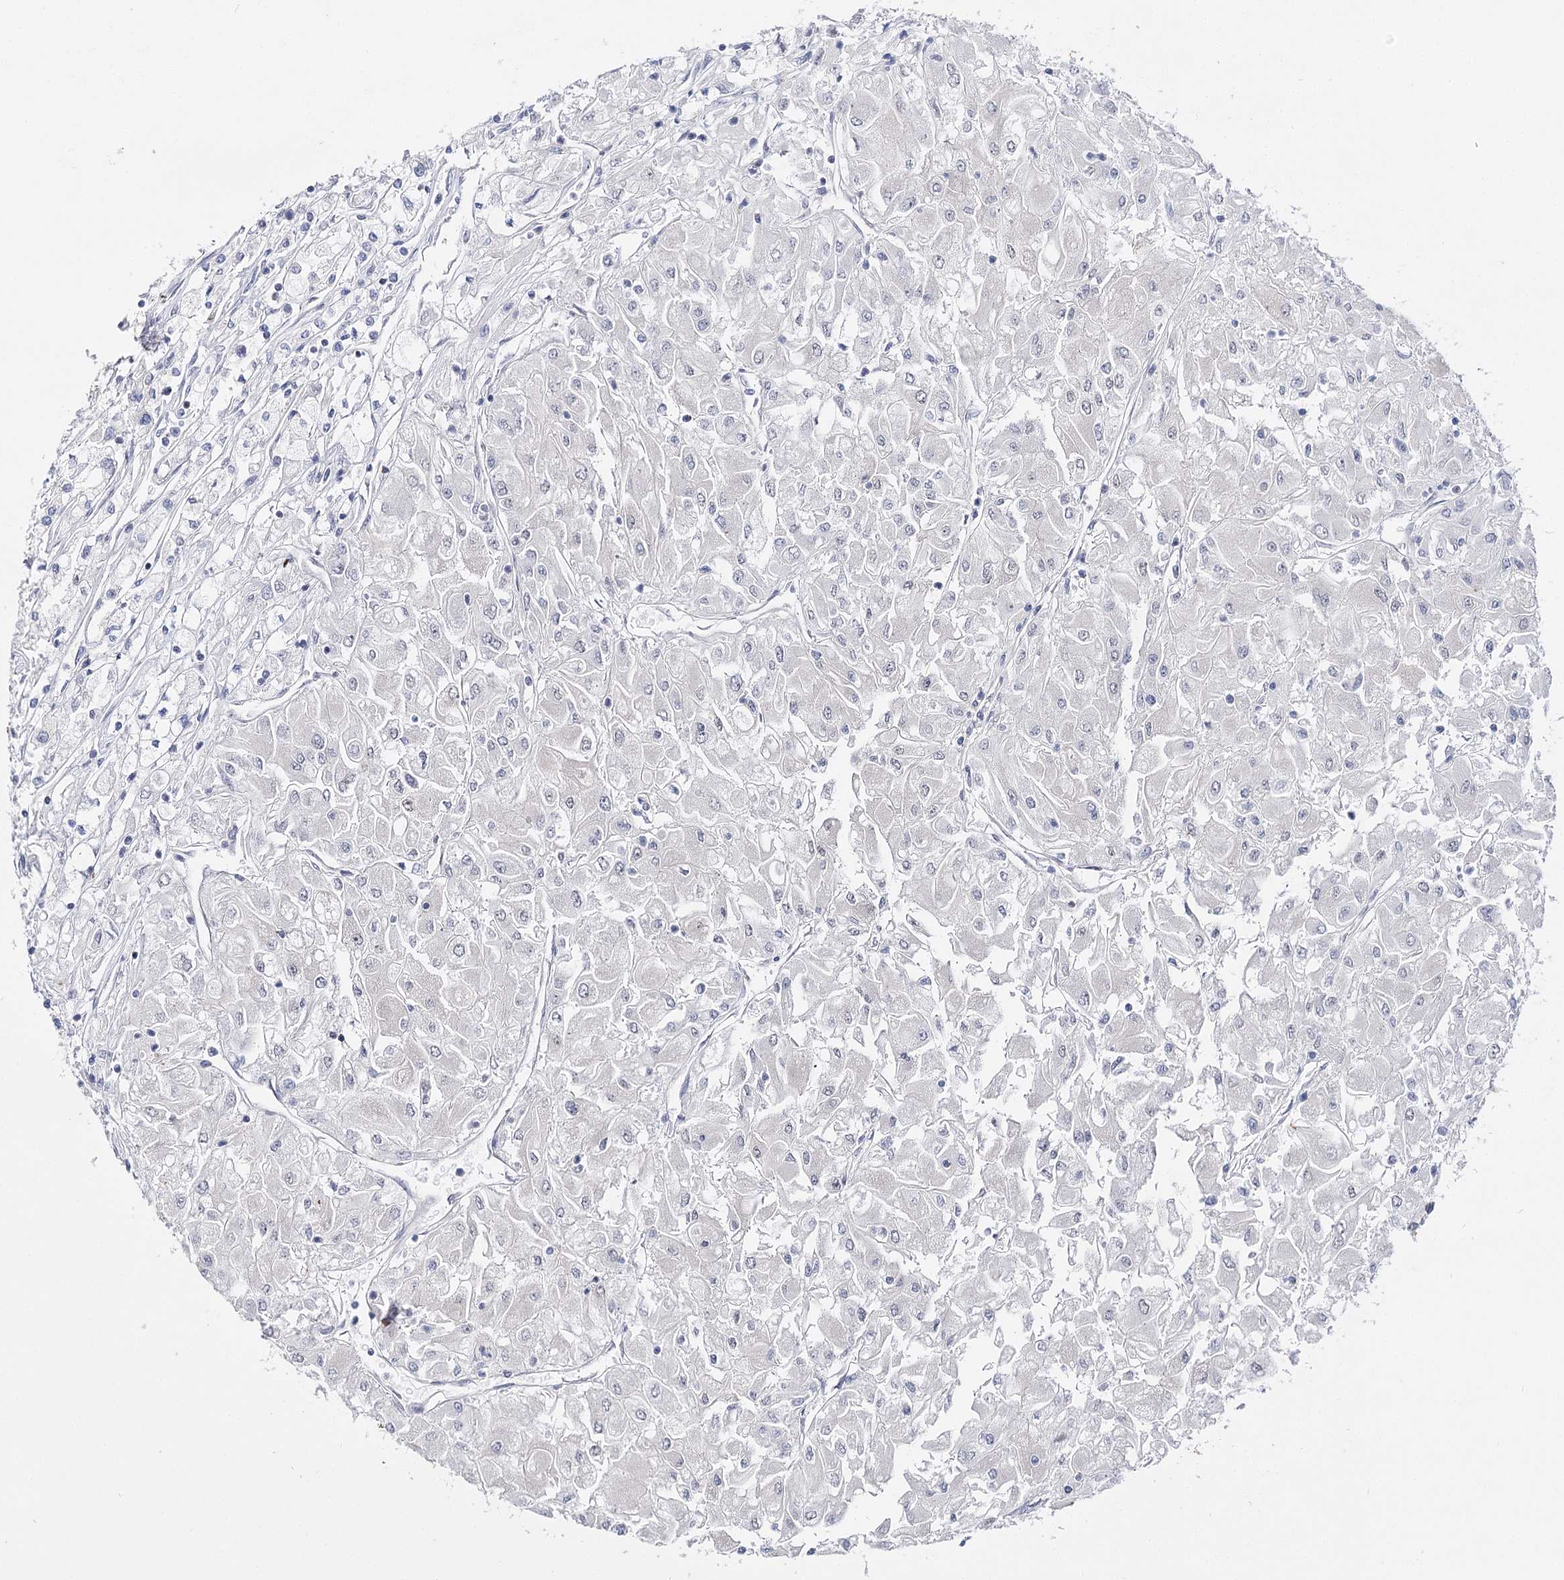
{"staining": {"intensity": "negative", "quantity": "none", "location": "none"}, "tissue": "renal cancer", "cell_type": "Tumor cells", "image_type": "cancer", "snomed": [{"axis": "morphology", "description": "Adenocarcinoma, NOS"}, {"axis": "topography", "description": "Kidney"}], "caption": "Tumor cells are negative for protein expression in human renal adenocarcinoma.", "gene": "AGXT2", "patient": {"sex": "male", "age": 80}}